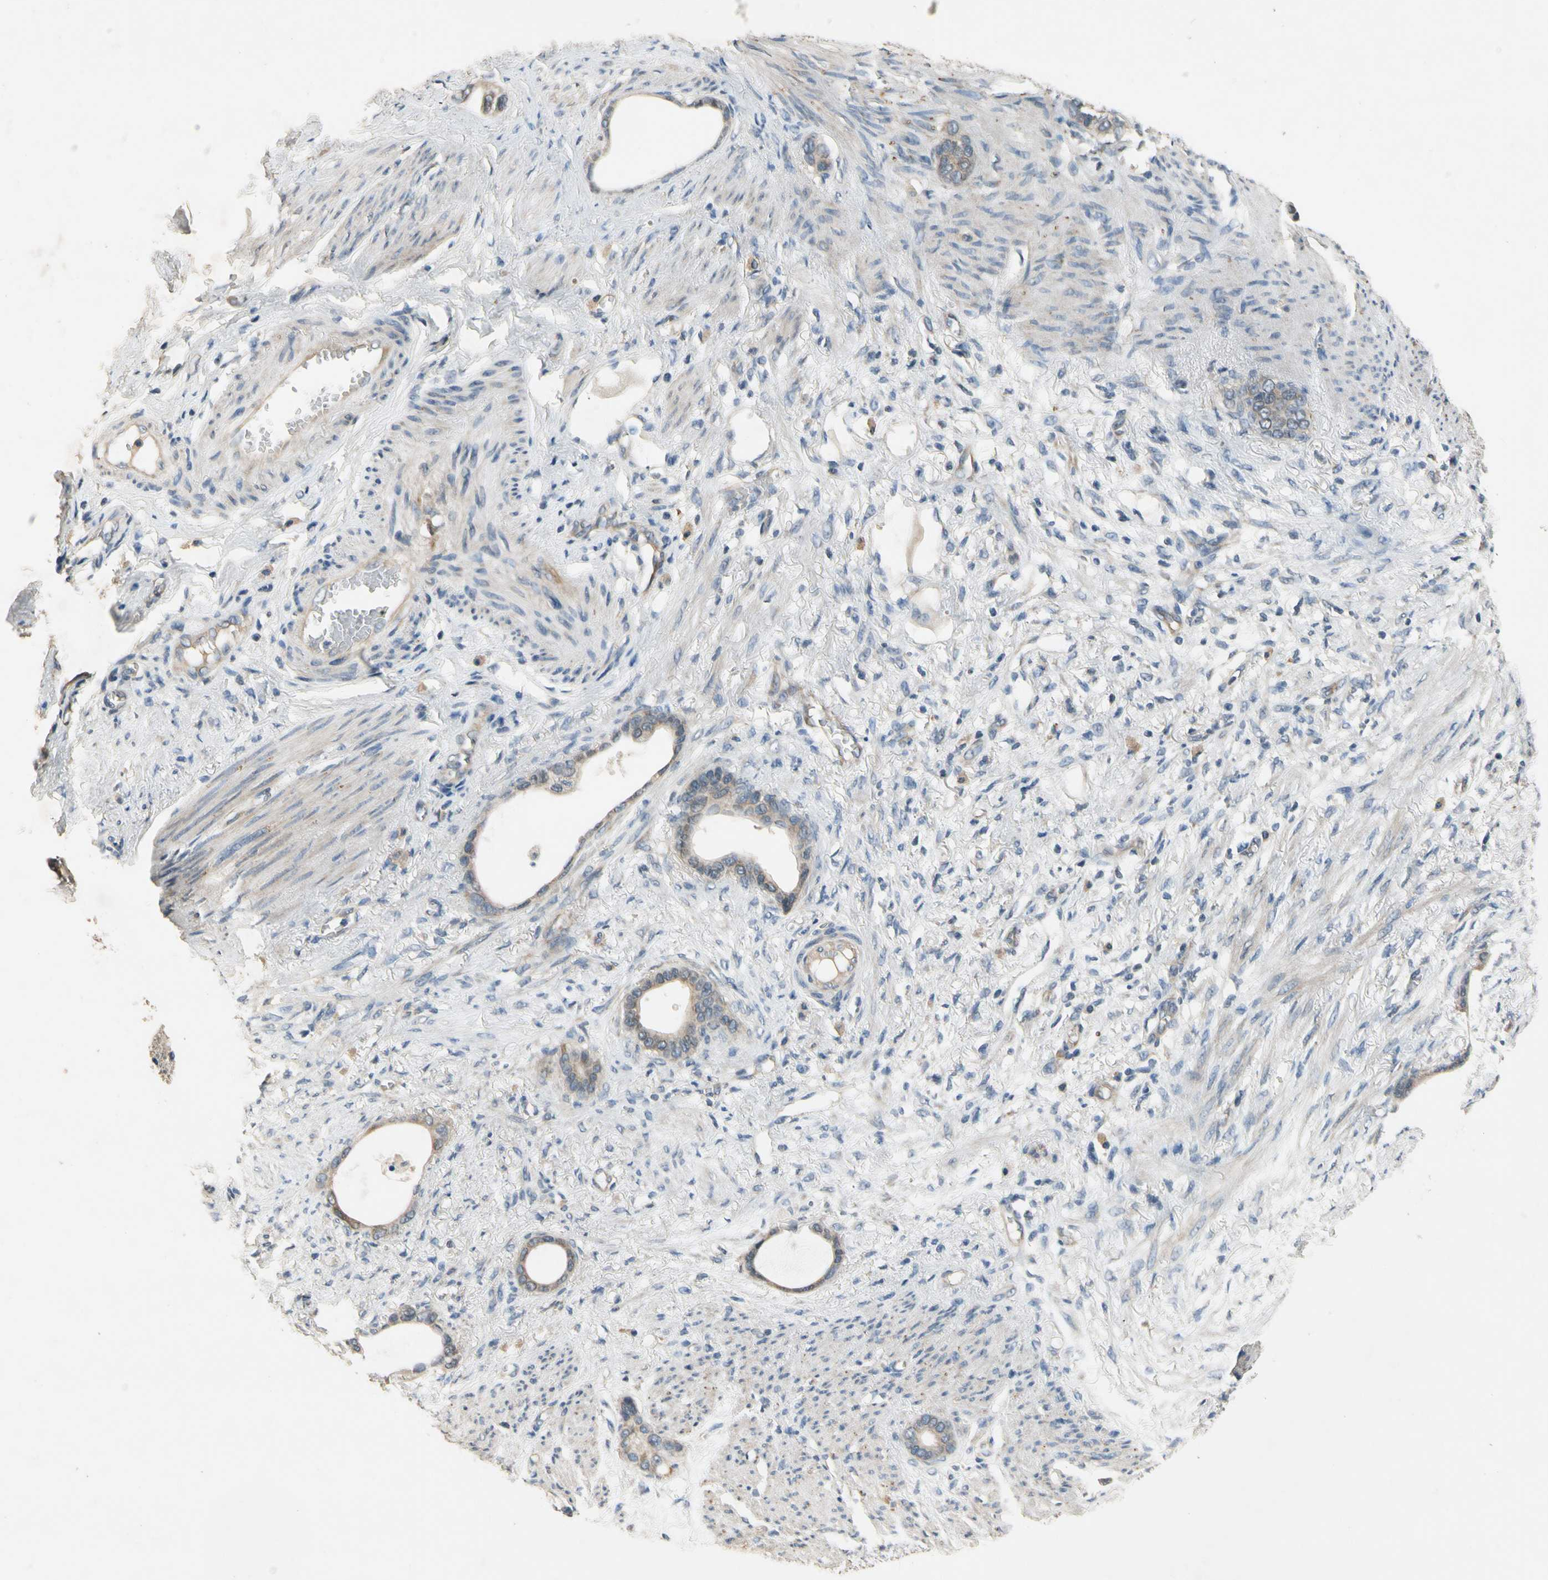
{"staining": {"intensity": "weak", "quantity": ">75%", "location": "cytoplasmic/membranous"}, "tissue": "stomach cancer", "cell_type": "Tumor cells", "image_type": "cancer", "snomed": [{"axis": "morphology", "description": "Adenocarcinoma, NOS"}, {"axis": "topography", "description": "Stomach"}], "caption": "IHC photomicrograph of human stomach cancer stained for a protein (brown), which exhibits low levels of weak cytoplasmic/membranous expression in about >75% of tumor cells.", "gene": "ALKBH3", "patient": {"sex": "female", "age": 75}}